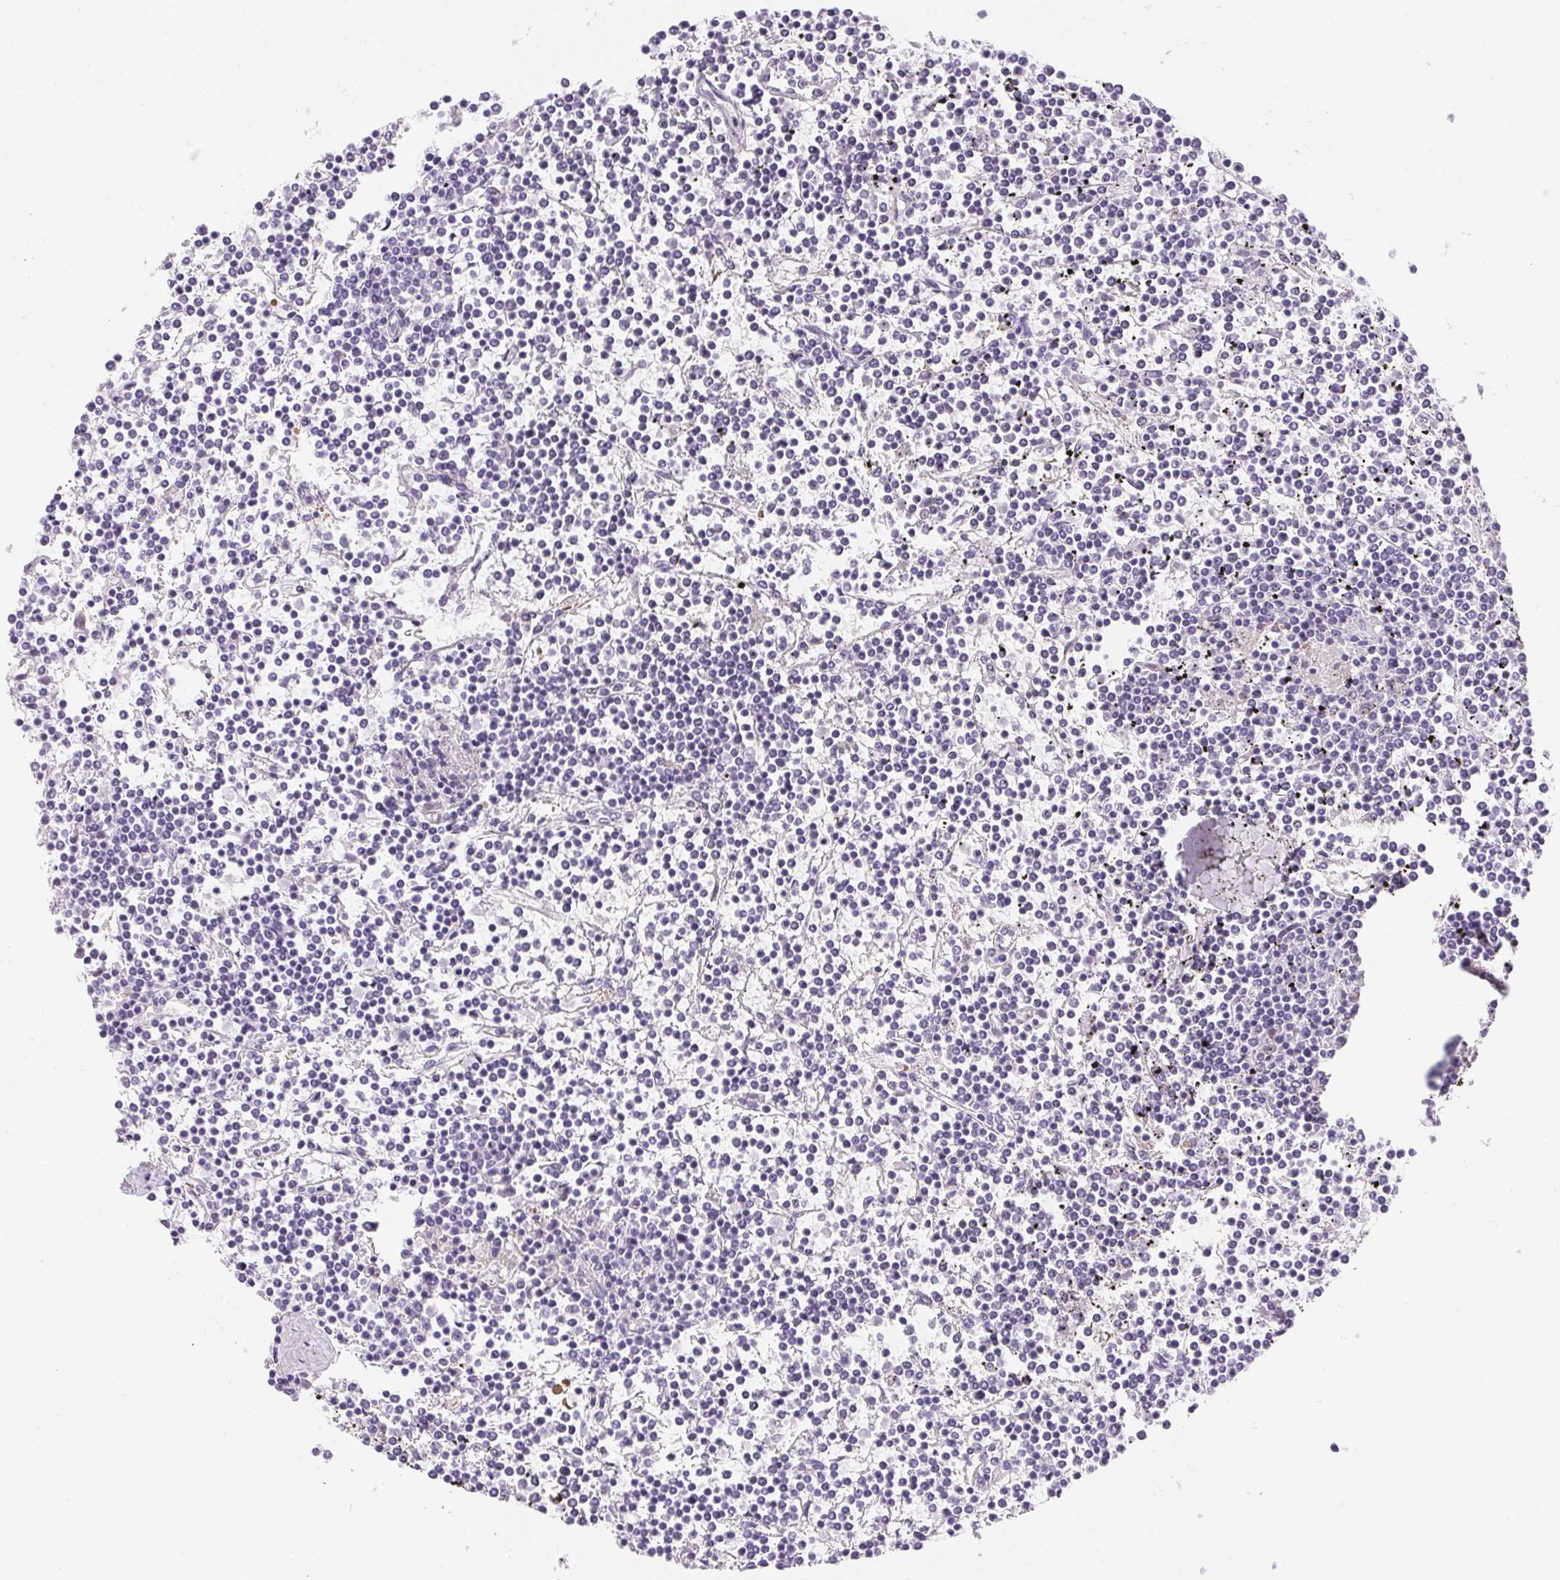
{"staining": {"intensity": "negative", "quantity": "none", "location": "none"}, "tissue": "lymphoma", "cell_type": "Tumor cells", "image_type": "cancer", "snomed": [{"axis": "morphology", "description": "Malignant lymphoma, non-Hodgkin's type, Low grade"}, {"axis": "topography", "description": "Spleen"}], "caption": "DAB immunohistochemical staining of low-grade malignant lymphoma, non-Hodgkin's type demonstrates no significant positivity in tumor cells.", "gene": "AQP5", "patient": {"sex": "female", "age": 19}}